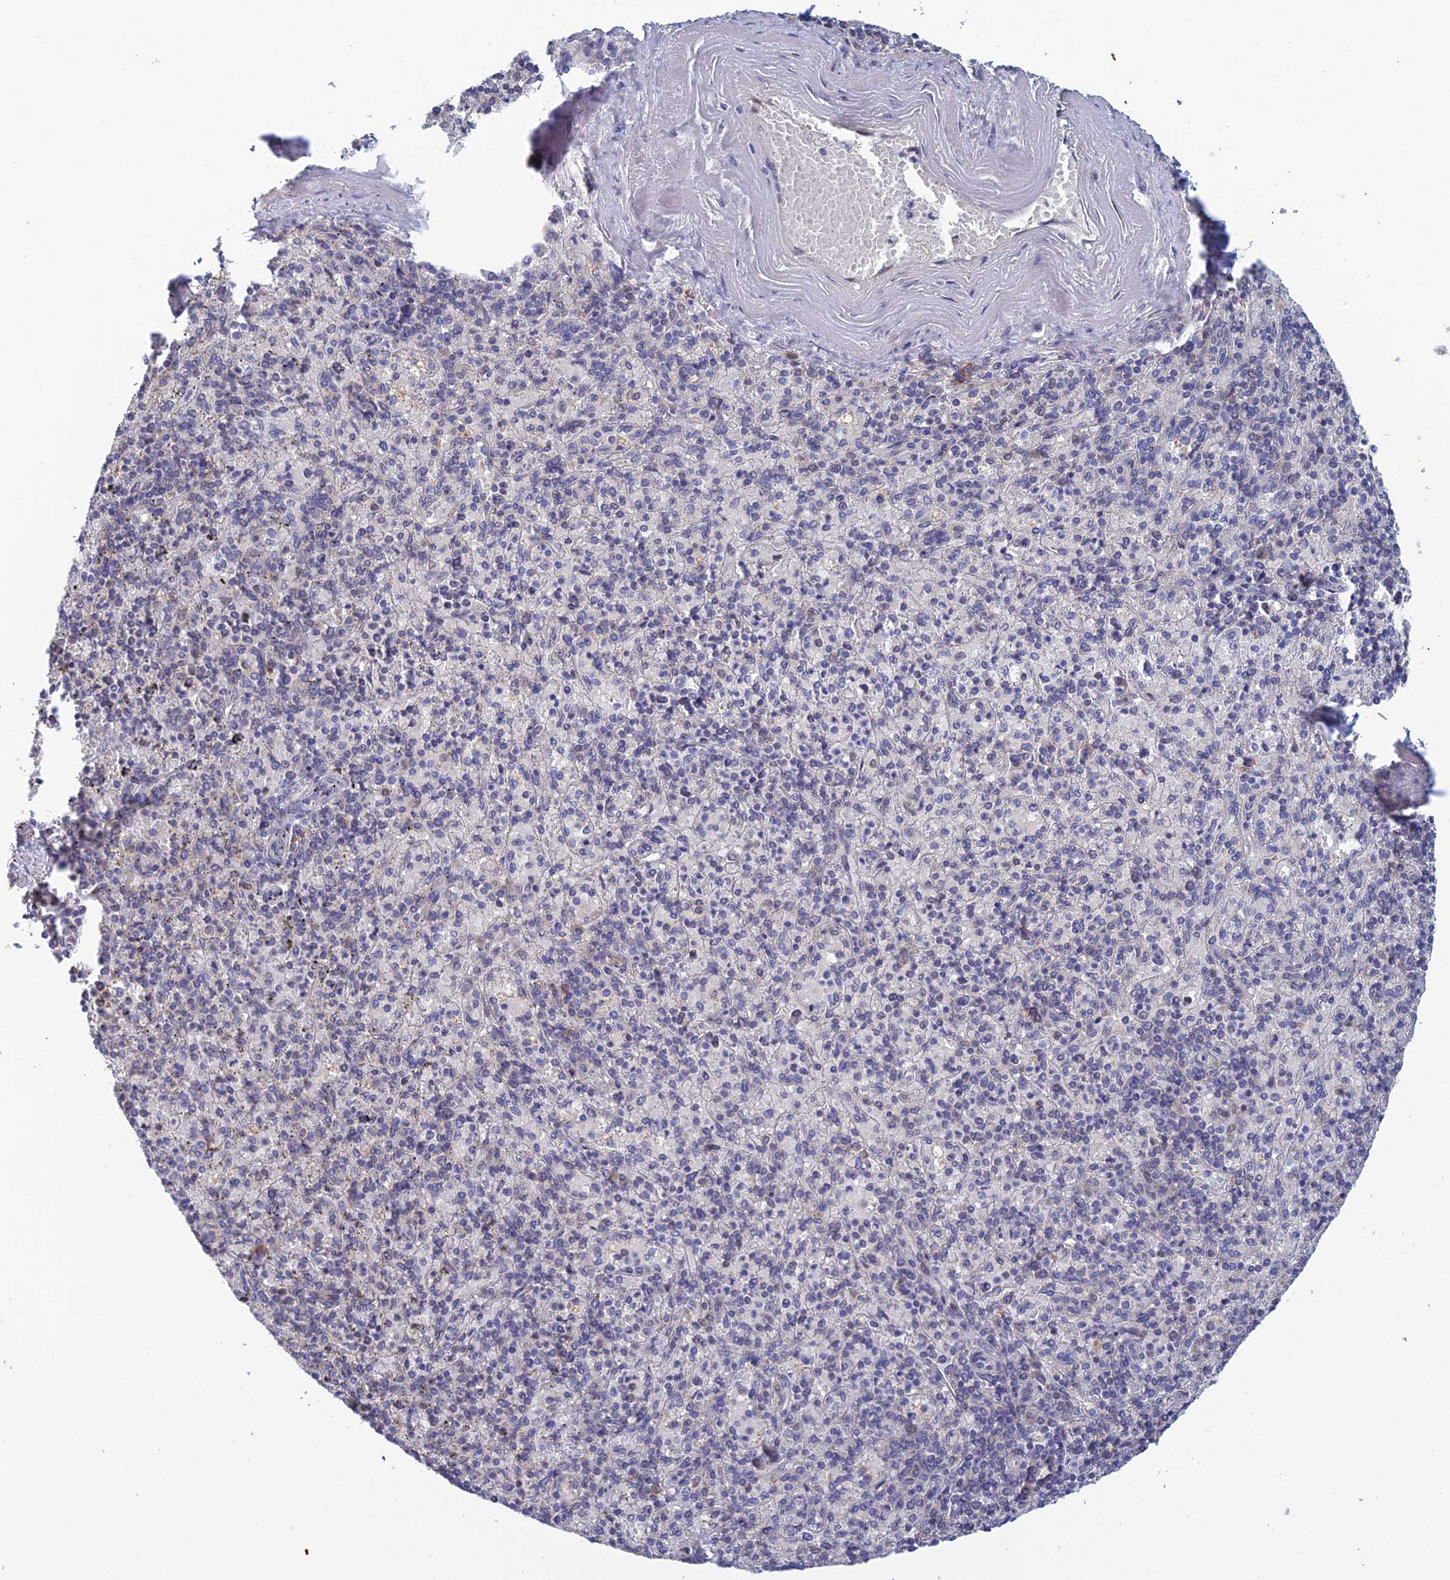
{"staining": {"intensity": "weak", "quantity": "<25%", "location": "cytoplasmic/membranous"}, "tissue": "spleen", "cell_type": "Cells in red pulp", "image_type": "normal", "snomed": [{"axis": "morphology", "description": "Normal tissue, NOS"}, {"axis": "topography", "description": "Spleen"}], "caption": "This histopathology image is of unremarkable spleen stained with immunohistochemistry (IHC) to label a protein in brown with the nuclei are counter-stained blue. There is no staining in cells in red pulp.", "gene": "SRA1", "patient": {"sex": "male", "age": 82}}